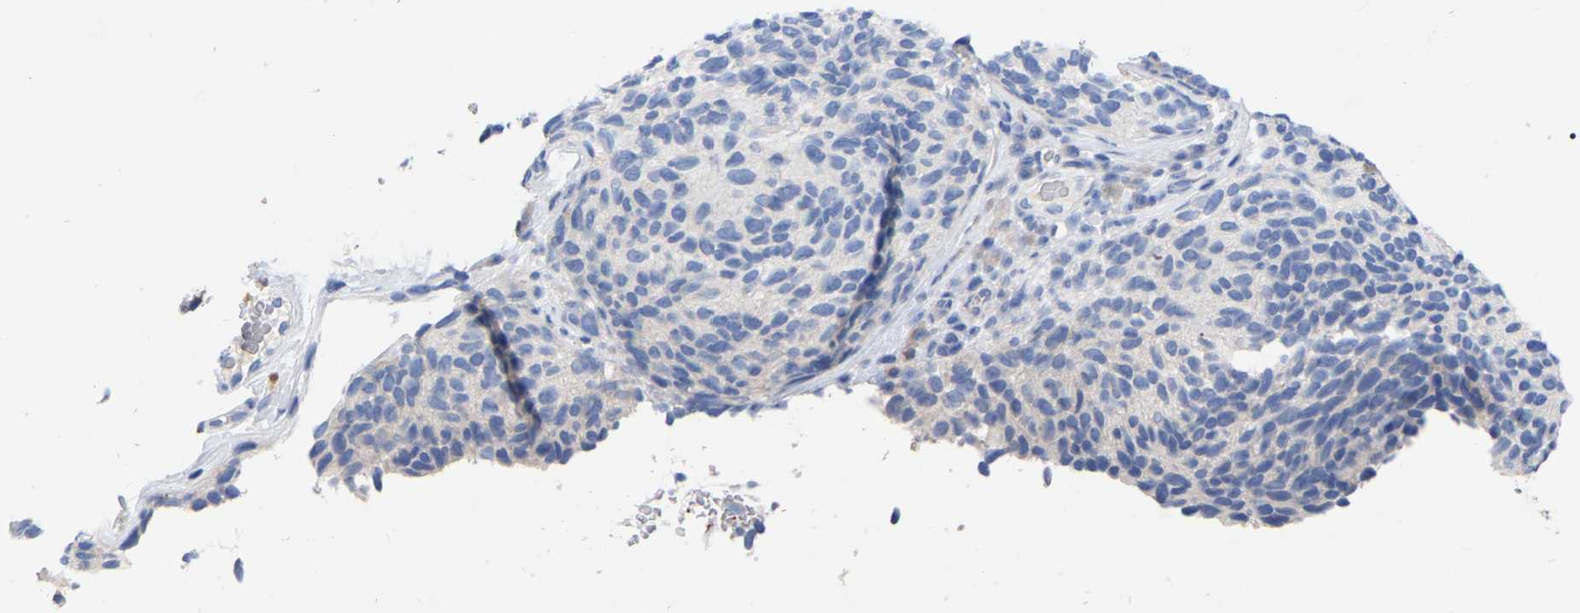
{"staining": {"intensity": "negative", "quantity": "none", "location": "none"}, "tissue": "melanoma", "cell_type": "Tumor cells", "image_type": "cancer", "snomed": [{"axis": "morphology", "description": "Malignant melanoma, NOS"}, {"axis": "topography", "description": "Skin"}], "caption": "An IHC histopathology image of malignant melanoma is shown. There is no staining in tumor cells of malignant melanoma. (Stains: DAB (3,3'-diaminobenzidine) IHC with hematoxylin counter stain, Microscopy: brightfield microscopy at high magnification).", "gene": "STRIP2", "patient": {"sex": "female", "age": 73}}